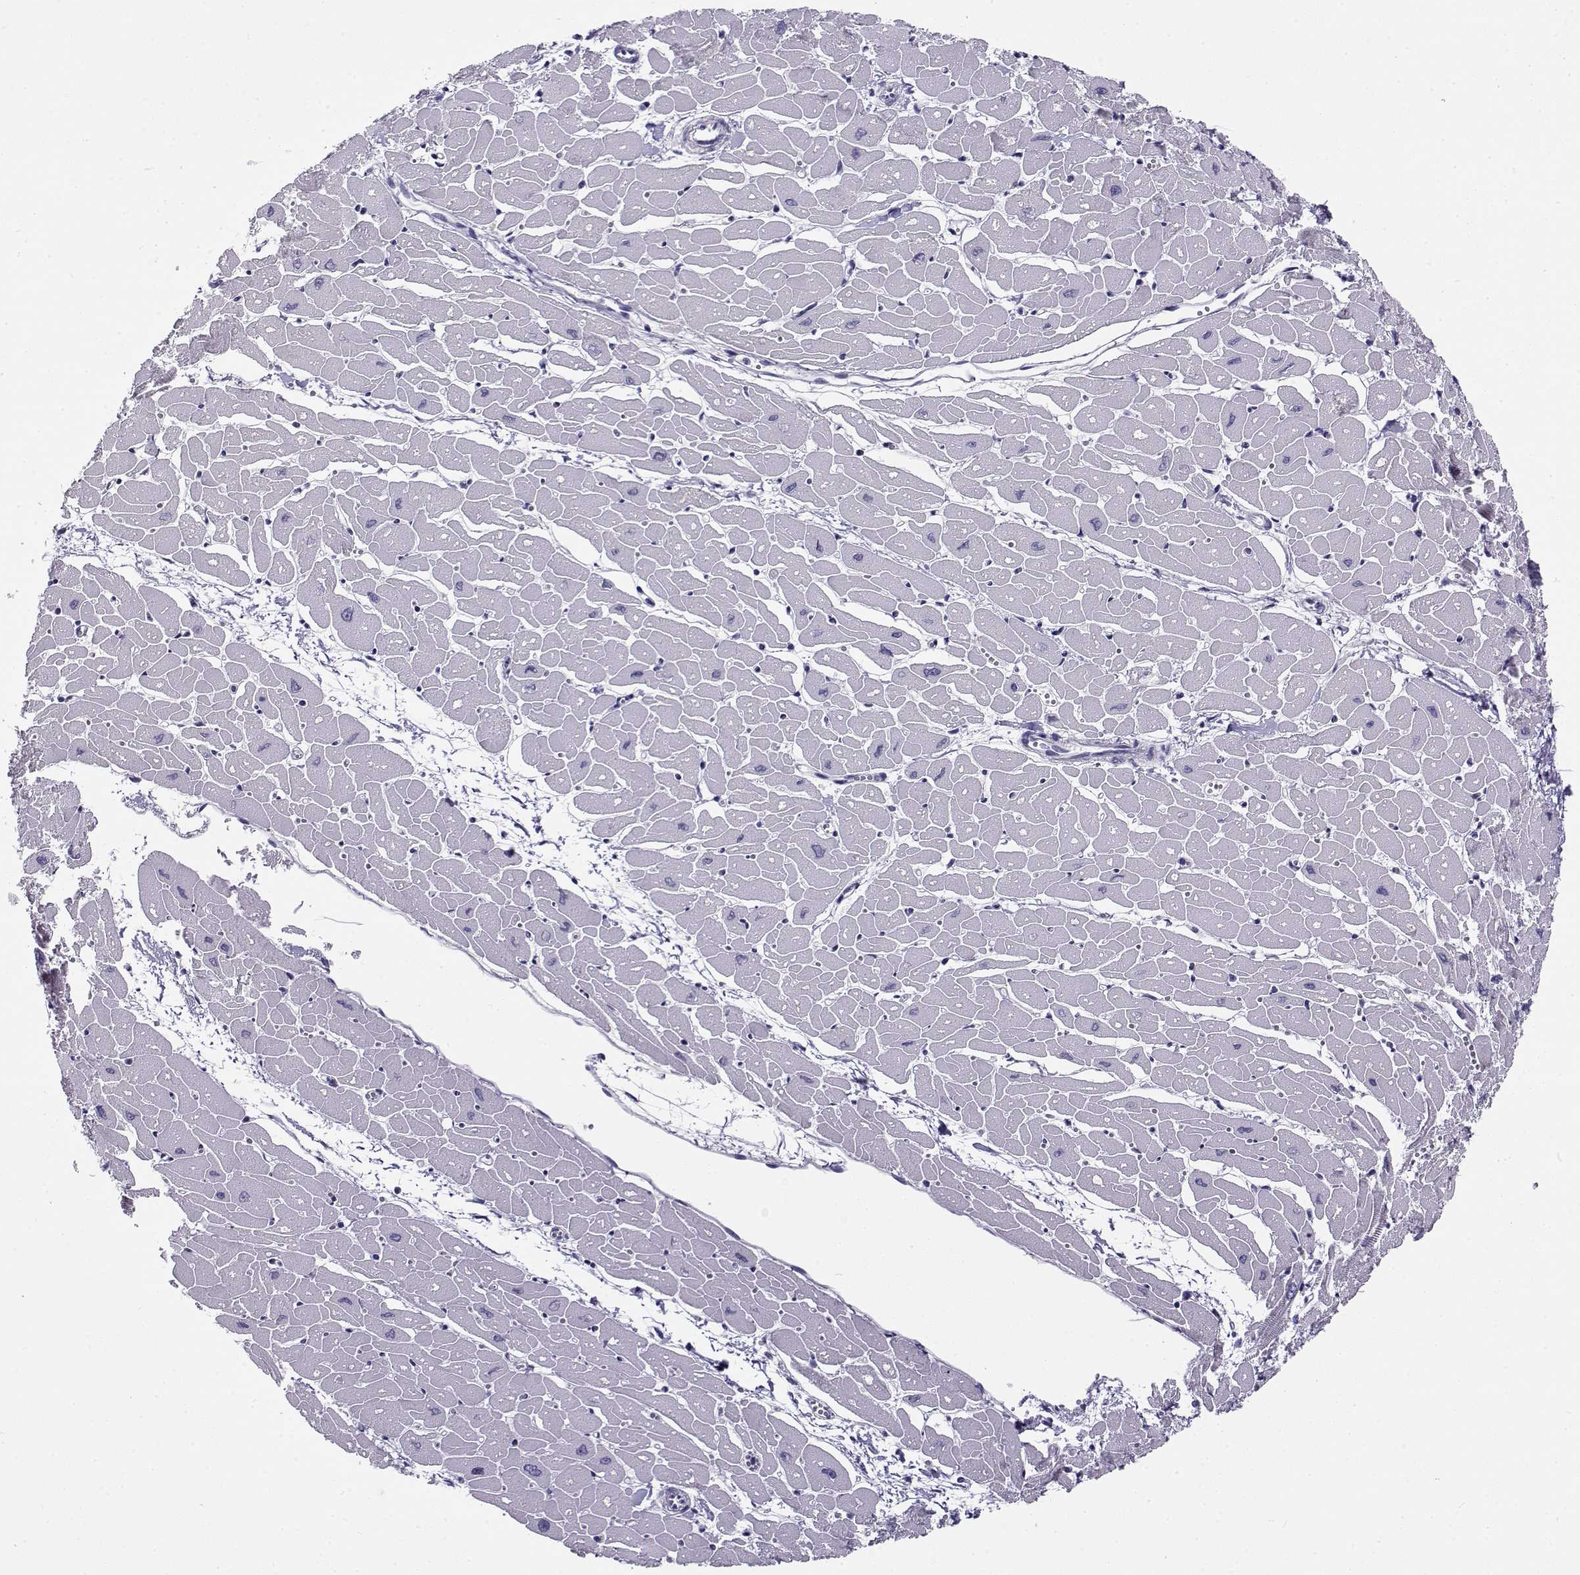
{"staining": {"intensity": "negative", "quantity": "none", "location": "none"}, "tissue": "heart muscle", "cell_type": "Cardiomyocytes", "image_type": "normal", "snomed": [{"axis": "morphology", "description": "Normal tissue, NOS"}, {"axis": "topography", "description": "Heart"}], "caption": "IHC of benign human heart muscle reveals no expression in cardiomyocytes. (DAB immunohistochemistry (IHC) with hematoxylin counter stain).", "gene": "FEZF1", "patient": {"sex": "male", "age": 57}}